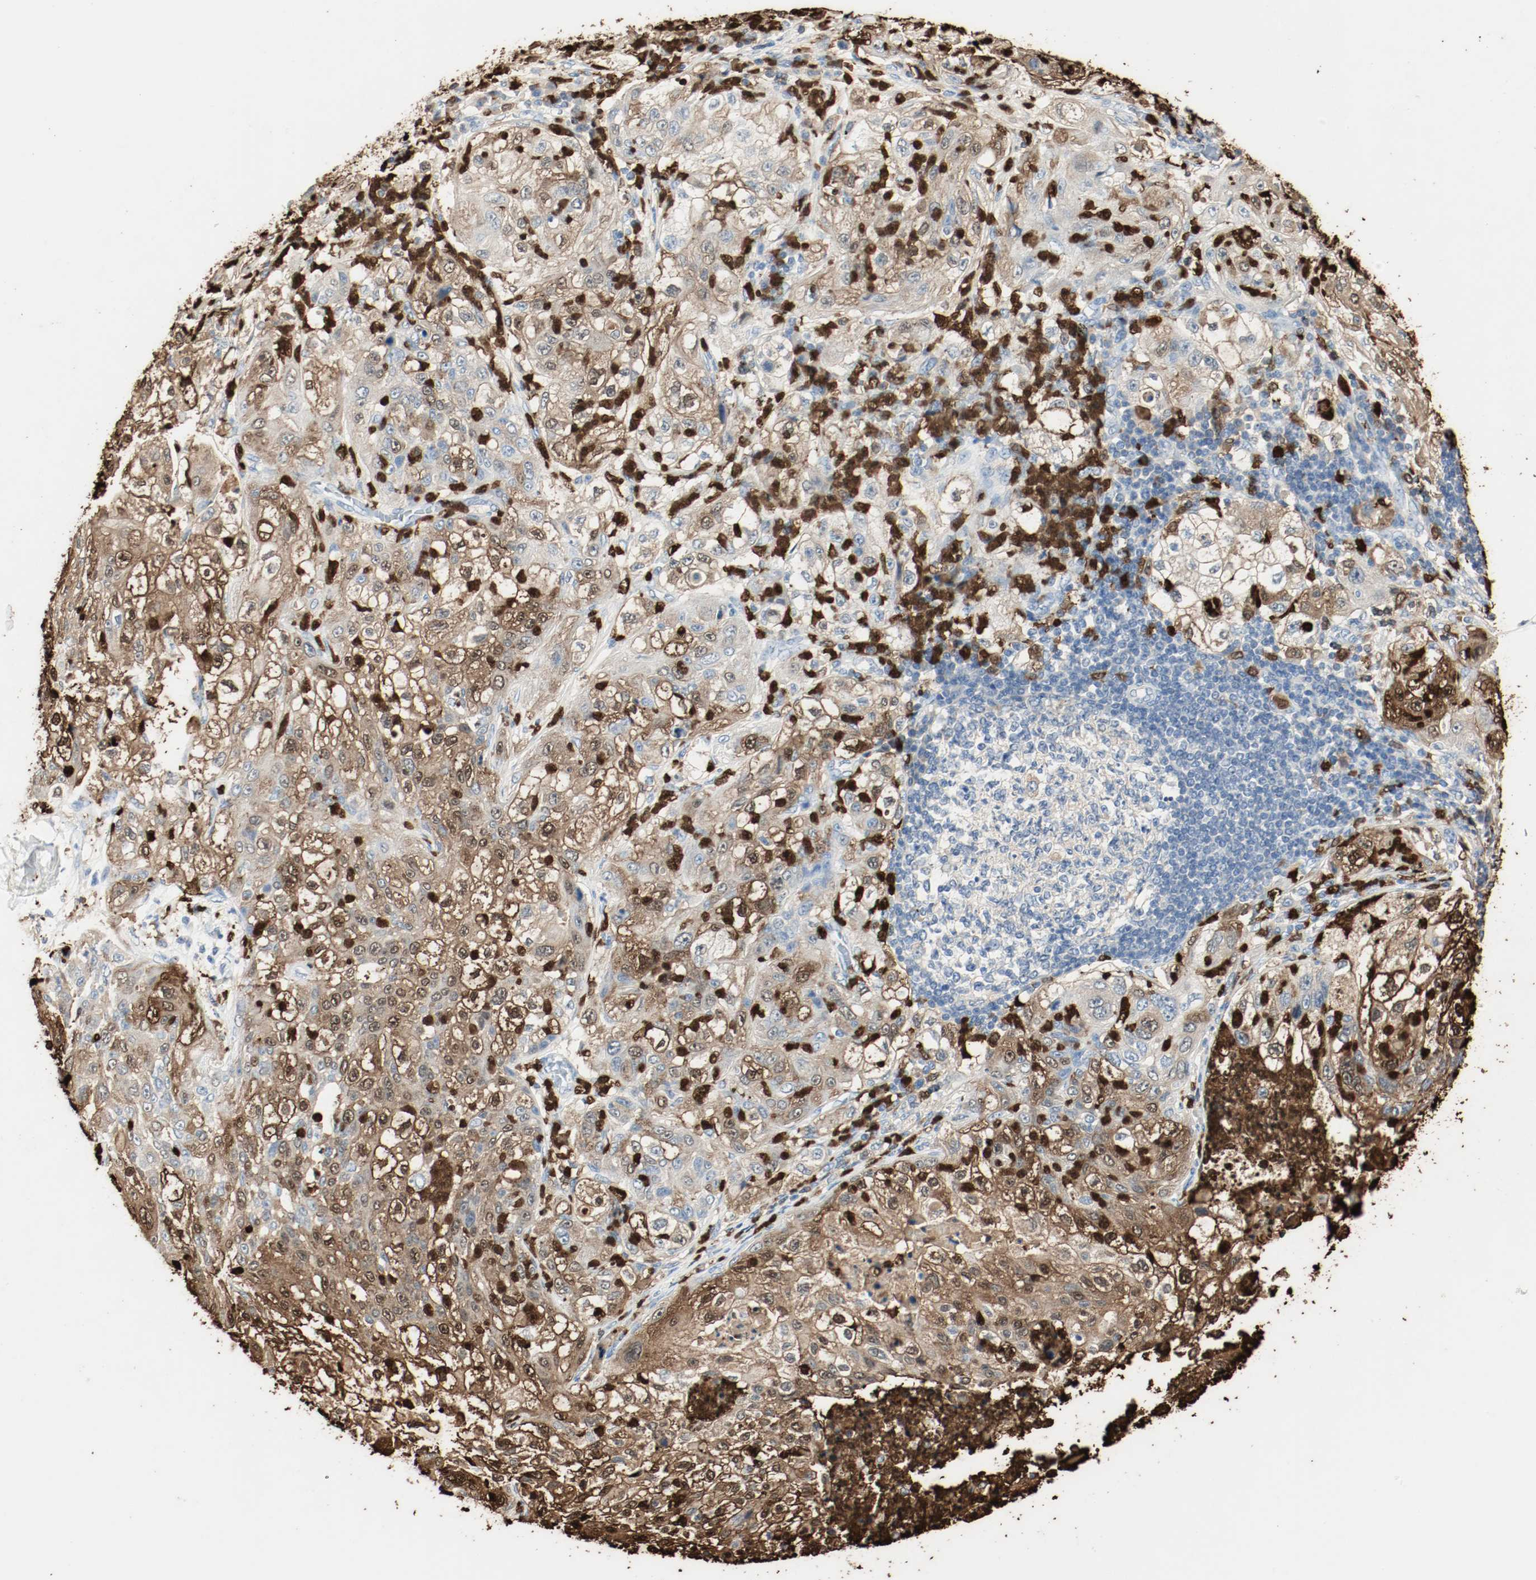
{"staining": {"intensity": "moderate", "quantity": "25%-75%", "location": "cytoplasmic/membranous"}, "tissue": "lung cancer", "cell_type": "Tumor cells", "image_type": "cancer", "snomed": [{"axis": "morphology", "description": "Inflammation, NOS"}, {"axis": "morphology", "description": "Squamous cell carcinoma, NOS"}, {"axis": "topography", "description": "Lymph node"}, {"axis": "topography", "description": "Soft tissue"}, {"axis": "topography", "description": "Lung"}], "caption": "The micrograph demonstrates staining of lung cancer (squamous cell carcinoma), revealing moderate cytoplasmic/membranous protein expression (brown color) within tumor cells.", "gene": "S100A9", "patient": {"sex": "male", "age": 66}}